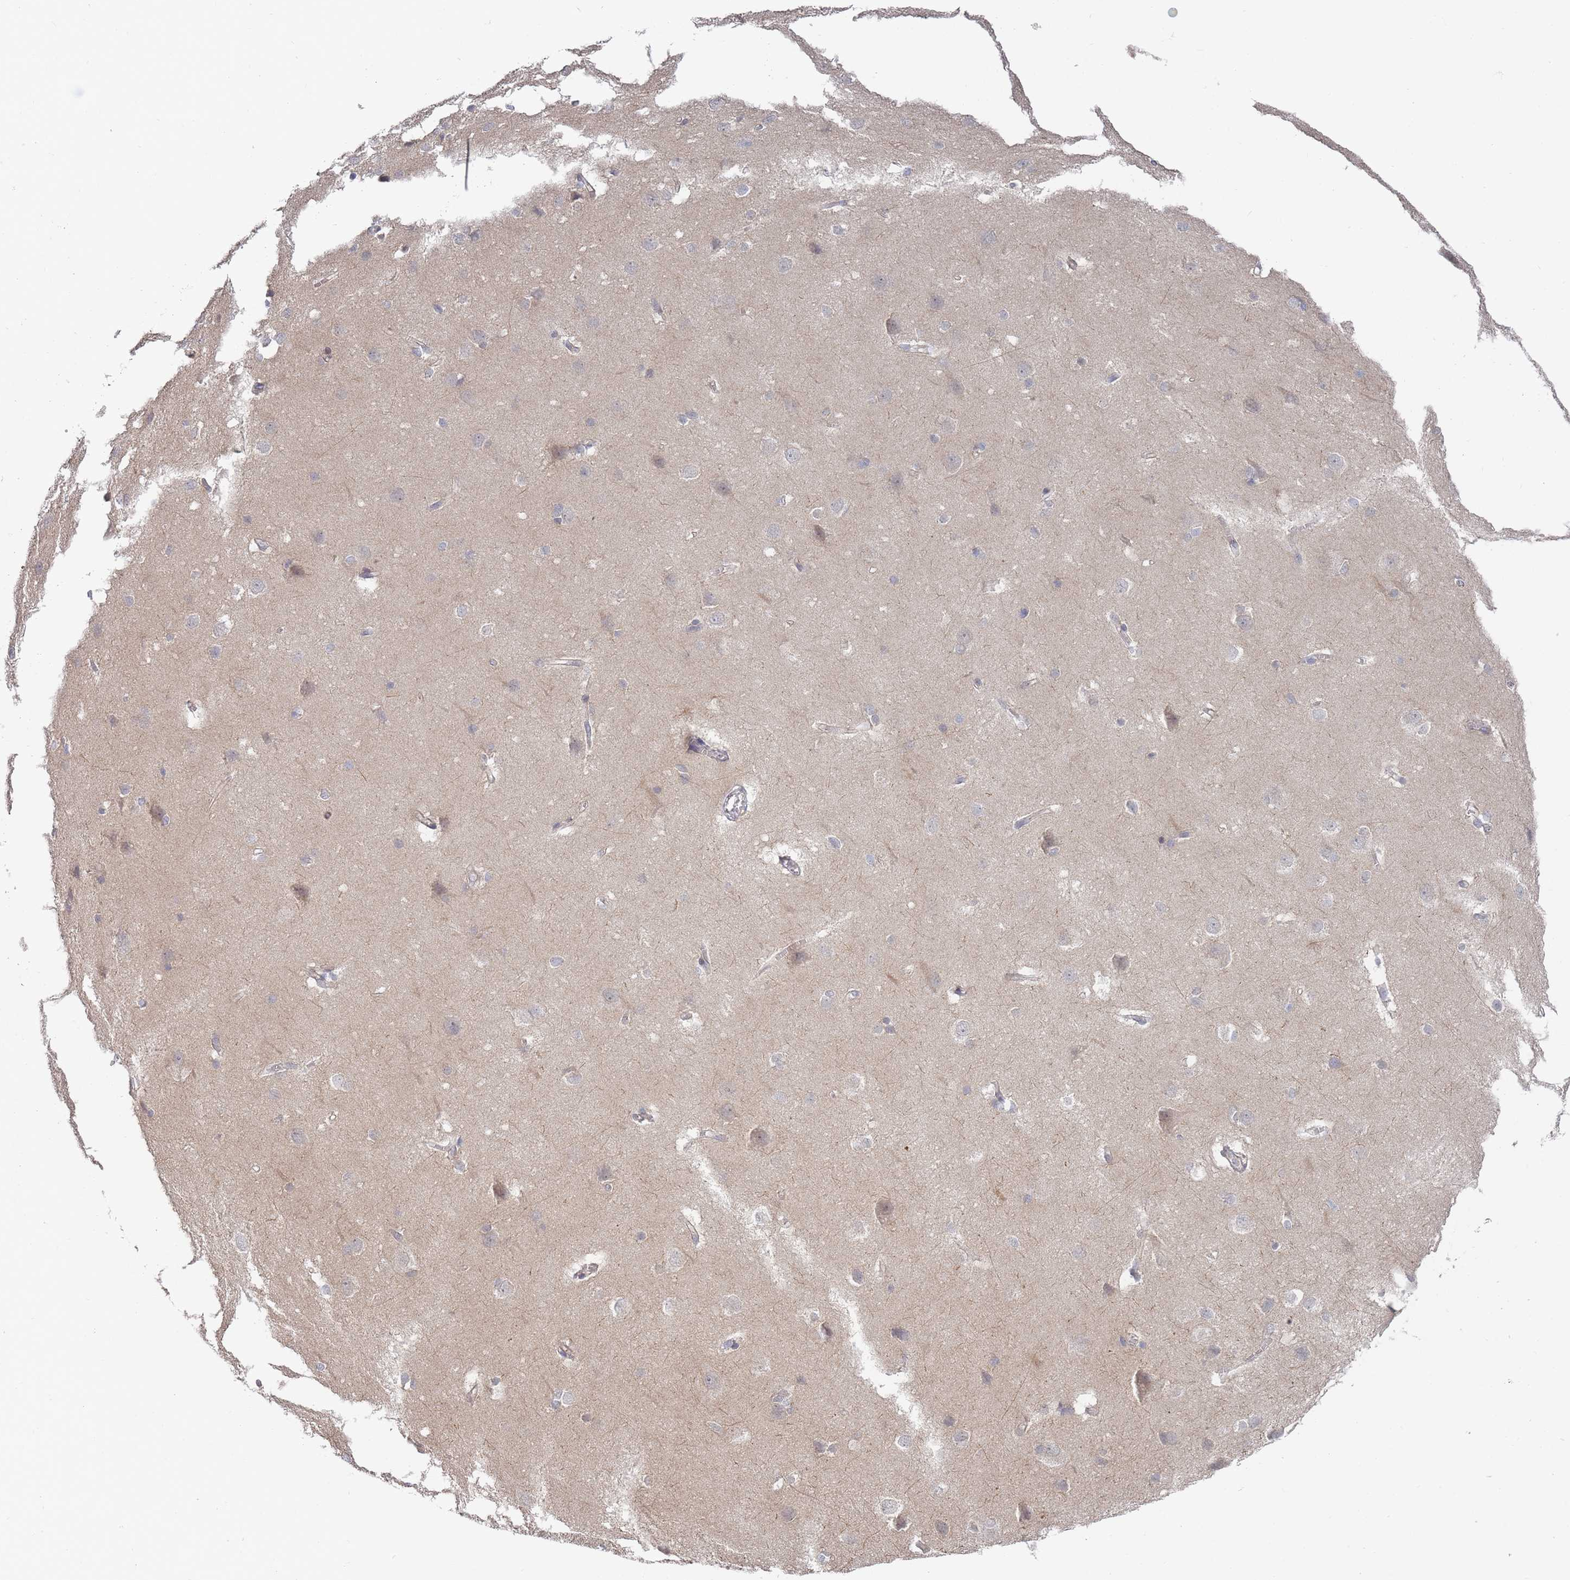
{"staining": {"intensity": "negative", "quantity": "none", "location": "none"}, "tissue": "cerebral cortex", "cell_type": "Endothelial cells", "image_type": "normal", "snomed": [{"axis": "morphology", "description": "Normal tissue, NOS"}, {"axis": "topography", "description": "Cerebral cortex"}], "caption": "Immunohistochemistry (IHC) photomicrograph of benign cerebral cortex: human cerebral cortex stained with DAB (3,3'-diaminobenzidine) exhibits no significant protein staining in endothelial cells.", "gene": "SLC35F5", "patient": {"sex": "male", "age": 37}}